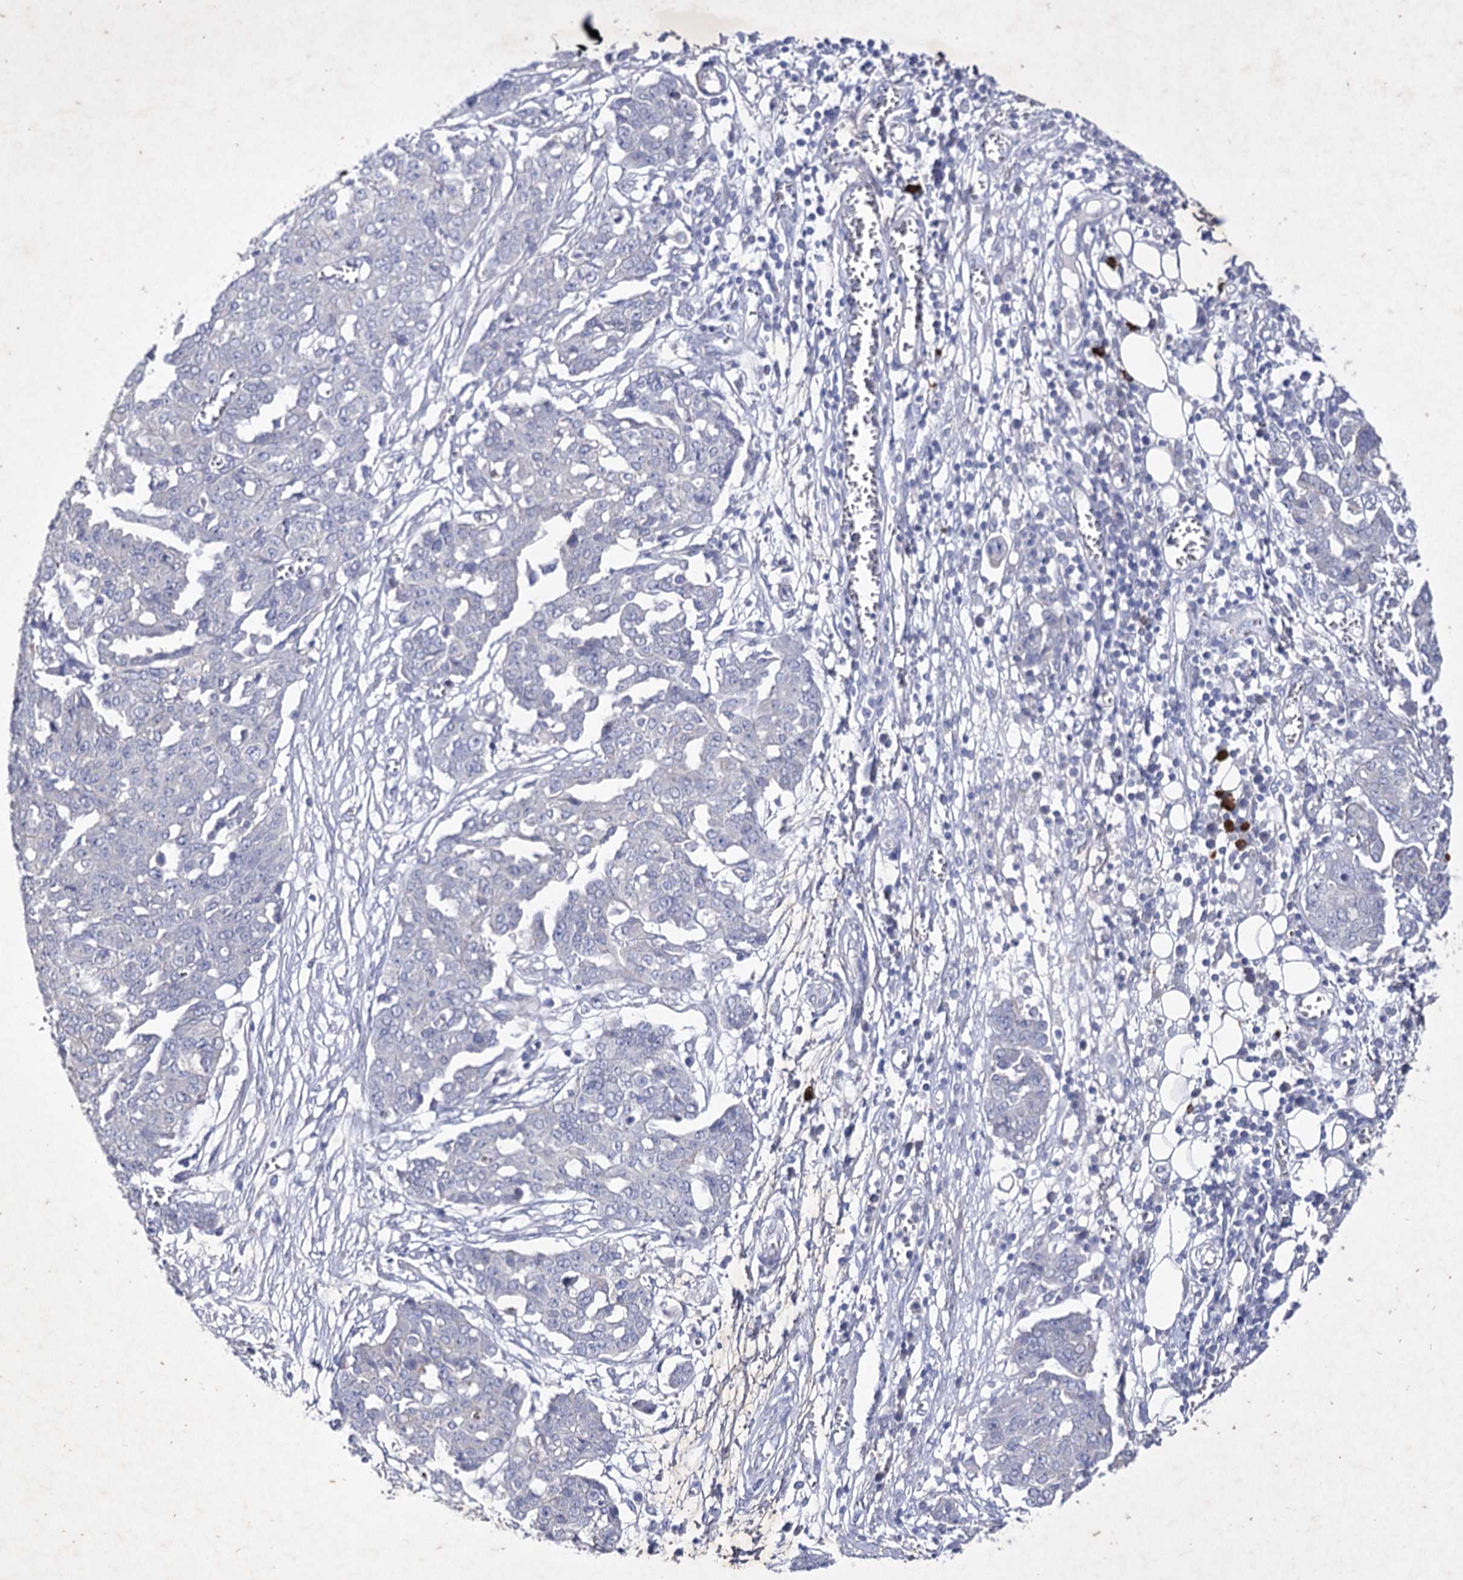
{"staining": {"intensity": "negative", "quantity": "none", "location": "none"}, "tissue": "ovarian cancer", "cell_type": "Tumor cells", "image_type": "cancer", "snomed": [{"axis": "morphology", "description": "Cystadenocarcinoma, serous, NOS"}, {"axis": "topography", "description": "Soft tissue"}, {"axis": "topography", "description": "Ovary"}], "caption": "Tumor cells show no significant protein expression in ovarian serous cystadenocarcinoma.", "gene": "COX15", "patient": {"sex": "female", "age": 57}}